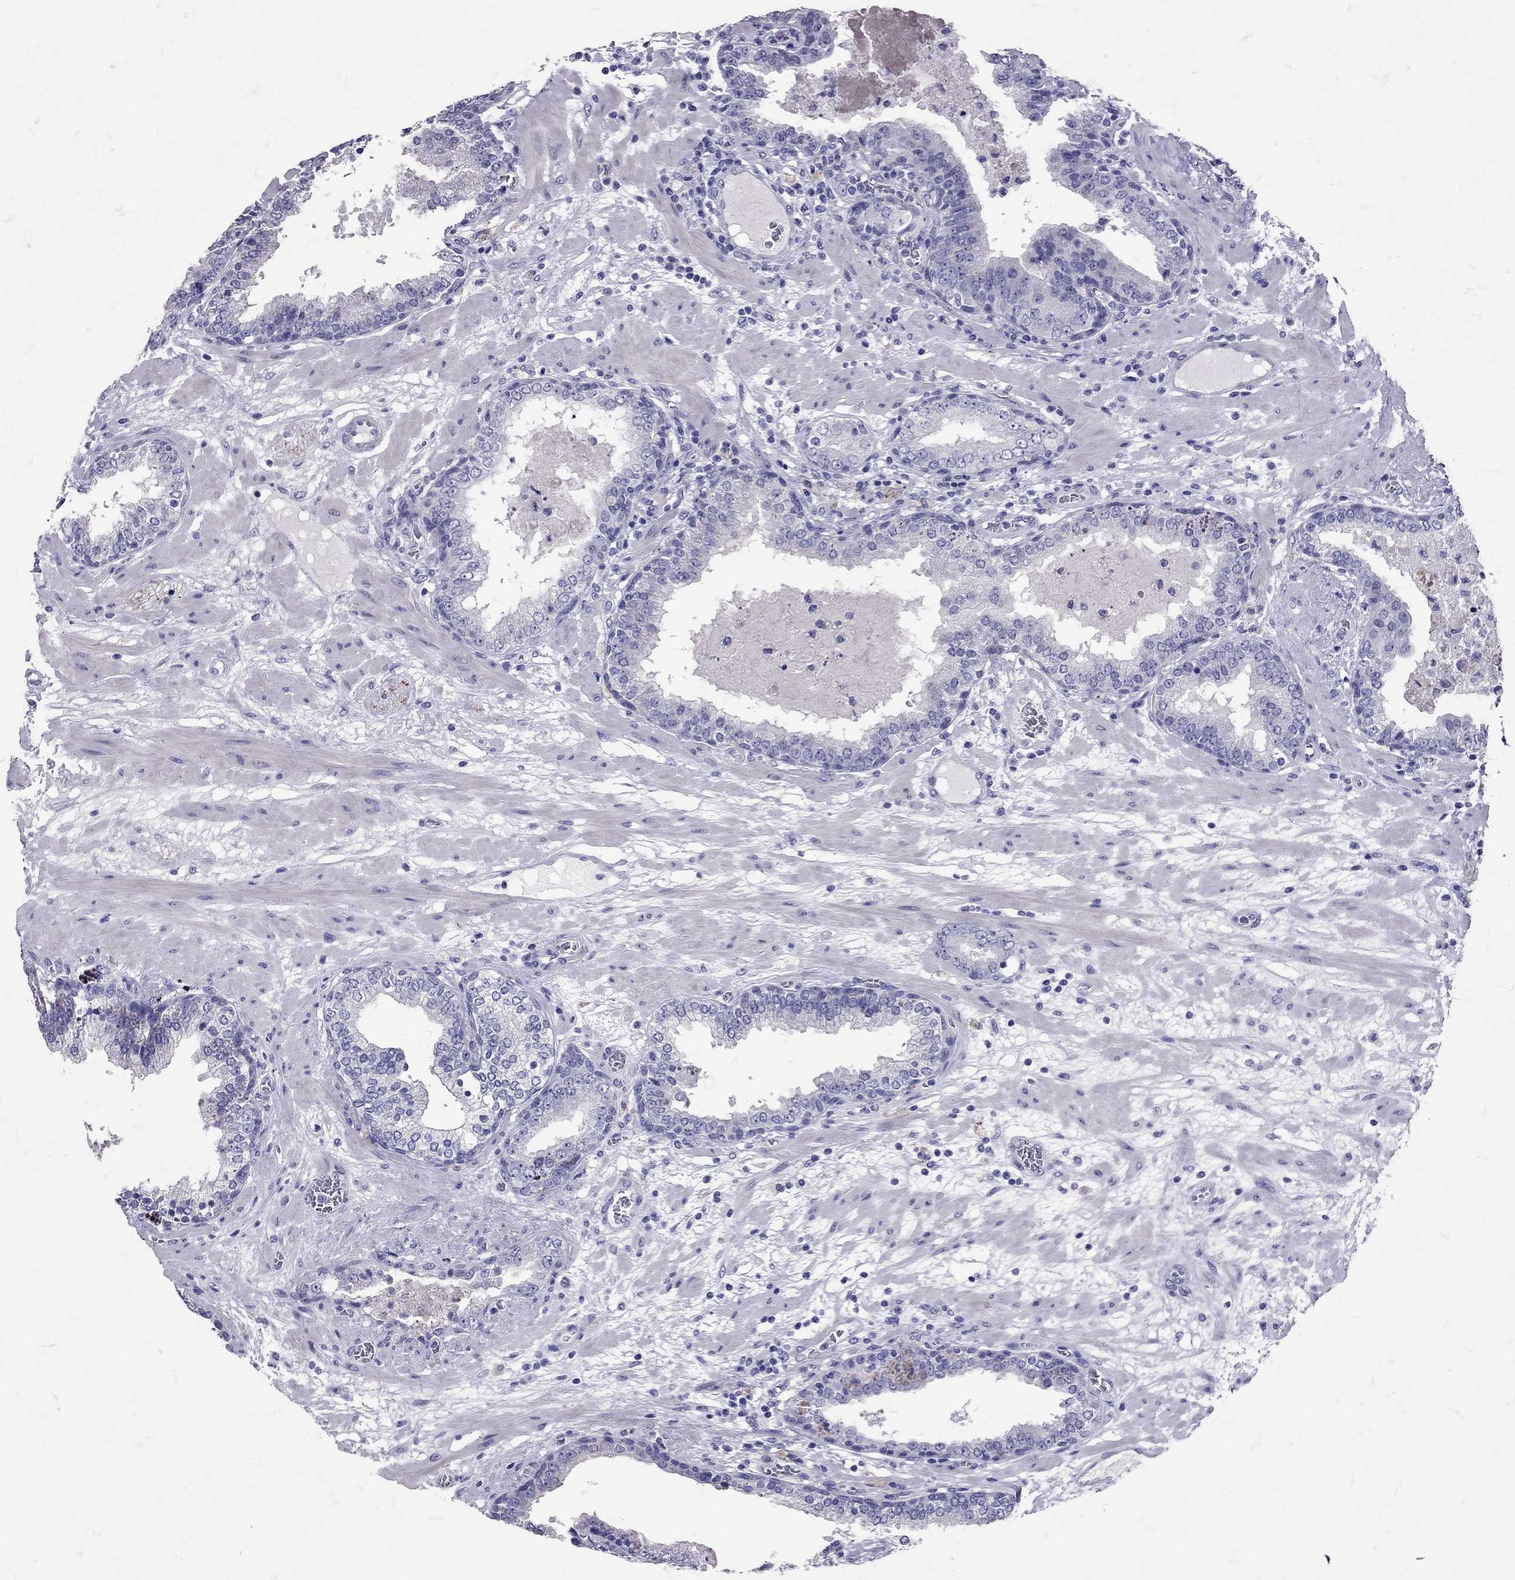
{"staining": {"intensity": "negative", "quantity": "none", "location": "none"}, "tissue": "prostate cancer", "cell_type": "Tumor cells", "image_type": "cancer", "snomed": [{"axis": "morphology", "description": "Adenocarcinoma, Low grade"}, {"axis": "topography", "description": "Prostate"}], "caption": "Tumor cells show no significant expression in prostate cancer (low-grade adenocarcinoma).", "gene": "SST", "patient": {"sex": "male", "age": 60}}